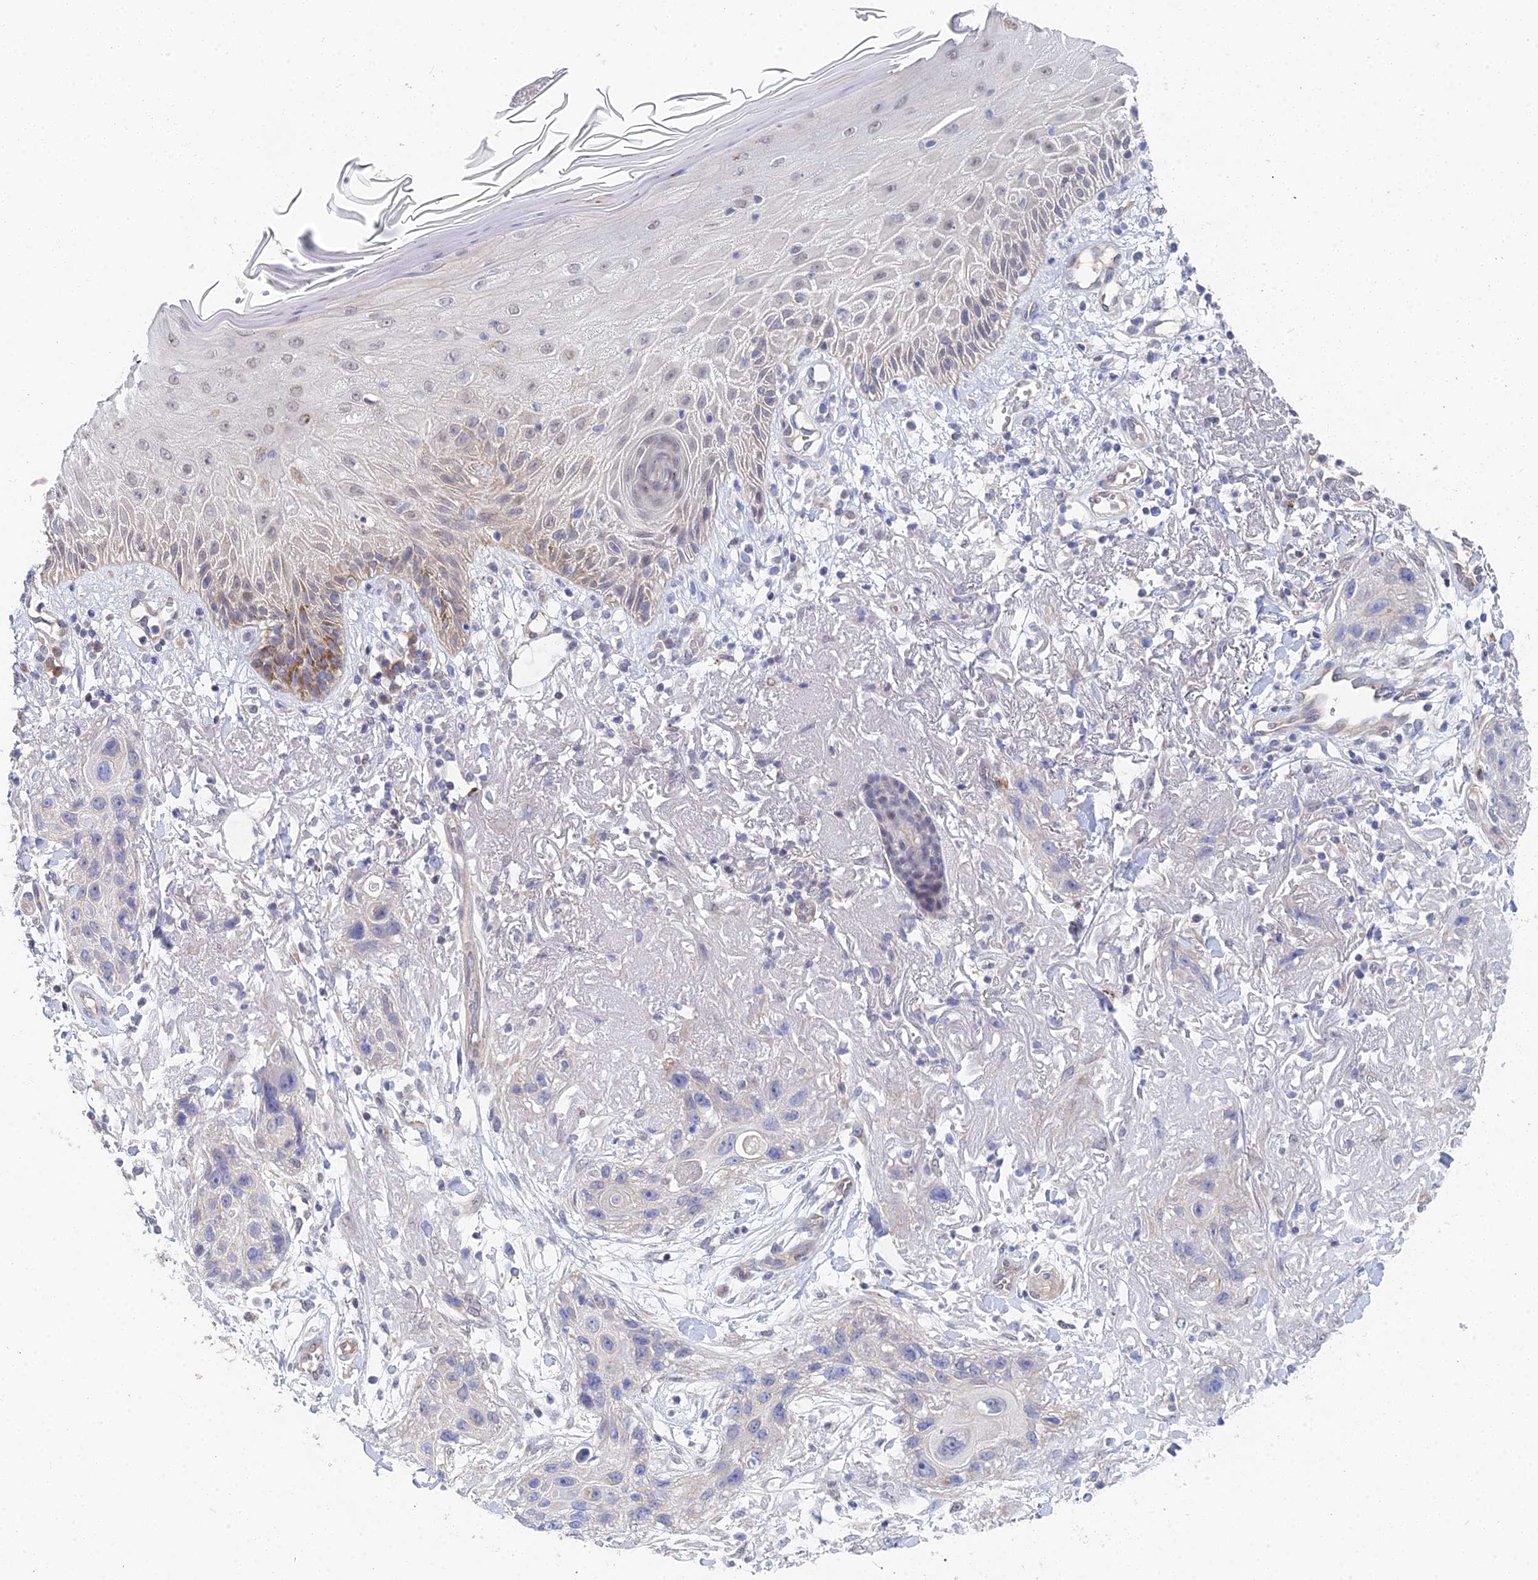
{"staining": {"intensity": "negative", "quantity": "none", "location": "none"}, "tissue": "skin cancer", "cell_type": "Tumor cells", "image_type": "cancer", "snomed": [{"axis": "morphology", "description": "Normal tissue, NOS"}, {"axis": "morphology", "description": "Squamous cell carcinoma, NOS"}, {"axis": "topography", "description": "Skin"}], "caption": "This is a histopathology image of immunohistochemistry staining of skin squamous cell carcinoma, which shows no expression in tumor cells.", "gene": "DNAH14", "patient": {"sex": "male", "age": 72}}